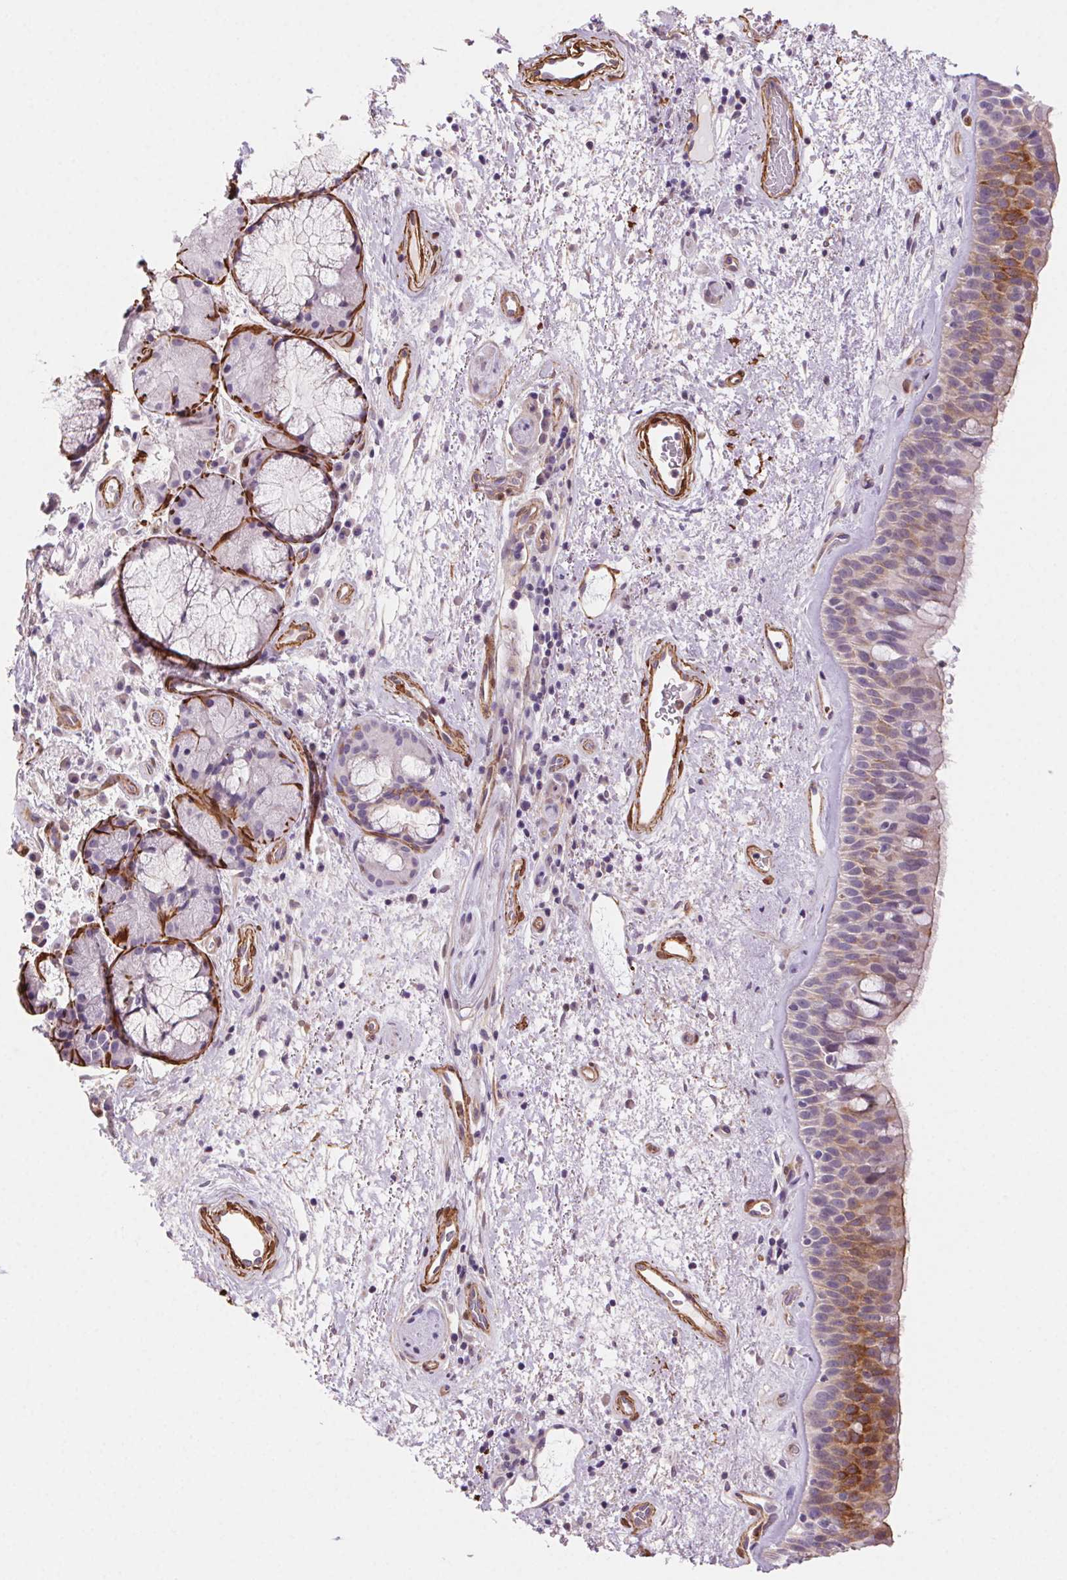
{"staining": {"intensity": "moderate", "quantity": "<25%", "location": "cytoplasmic/membranous"}, "tissue": "bronchus", "cell_type": "Respiratory epithelial cells", "image_type": "normal", "snomed": [{"axis": "morphology", "description": "Normal tissue, NOS"}, {"axis": "topography", "description": "Bronchus"}], "caption": "Immunohistochemistry (DAB (3,3'-diaminobenzidine)) staining of normal human bronchus exhibits moderate cytoplasmic/membranous protein expression in about <25% of respiratory epithelial cells. (brown staining indicates protein expression, while blue staining denotes nuclei).", "gene": "GPX8", "patient": {"sex": "male", "age": 48}}